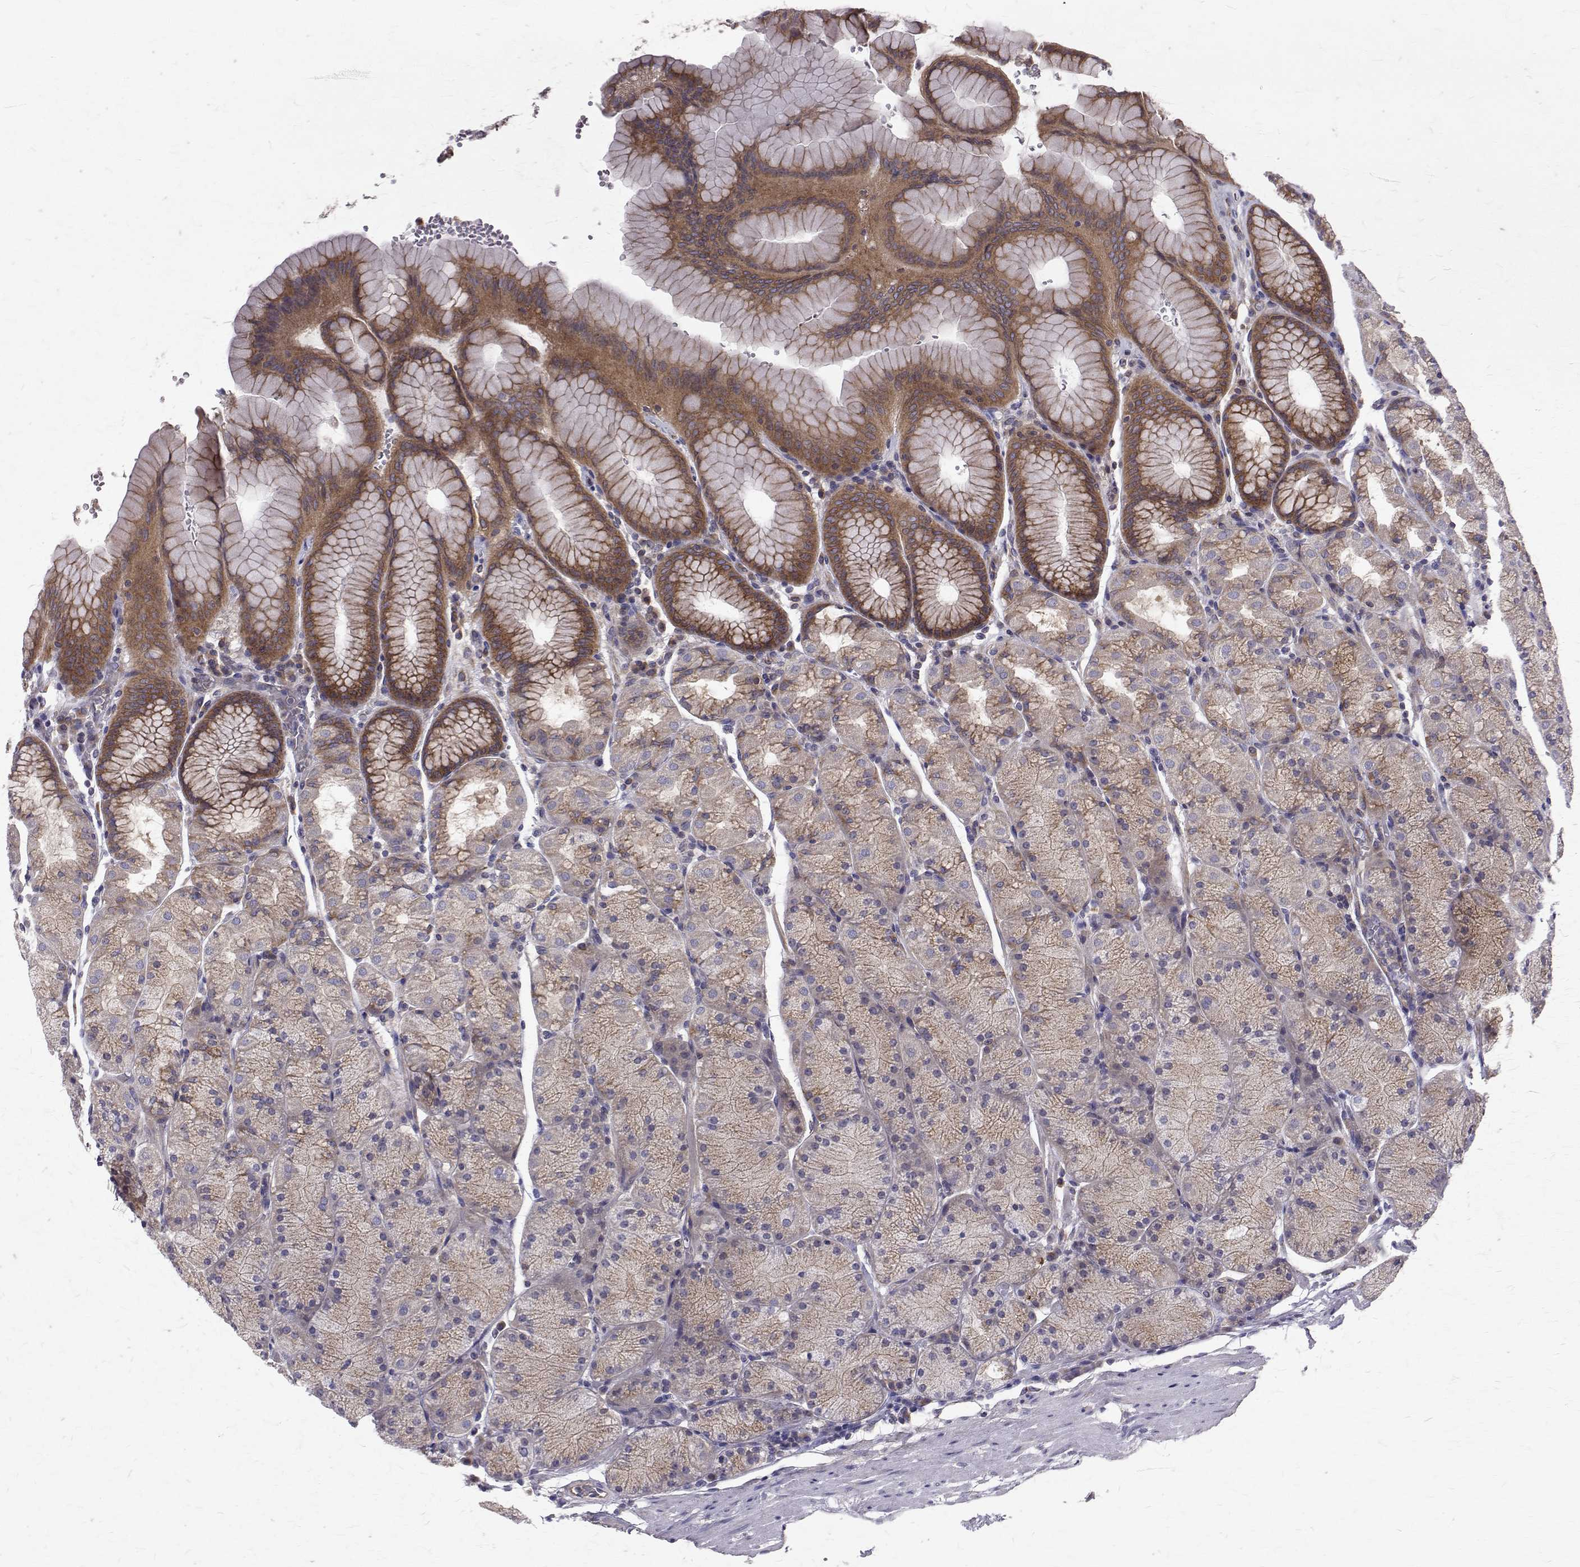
{"staining": {"intensity": "moderate", "quantity": "25%-75%", "location": "cytoplasmic/membranous"}, "tissue": "stomach", "cell_type": "Glandular cells", "image_type": "normal", "snomed": [{"axis": "morphology", "description": "Normal tissue, NOS"}, {"axis": "topography", "description": "Stomach, upper"}, {"axis": "topography", "description": "Stomach"}], "caption": "Immunohistochemistry (IHC) image of normal stomach: stomach stained using IHC demonstrates medium levels of moderate protein expression localized specifically in the cytoplasmic/membranous of glandular cells, appearing as a cytoplasmic/membranous brown color.", "gene": "ARFGAP1", "patient": {"sex": "male", "age": 76}}